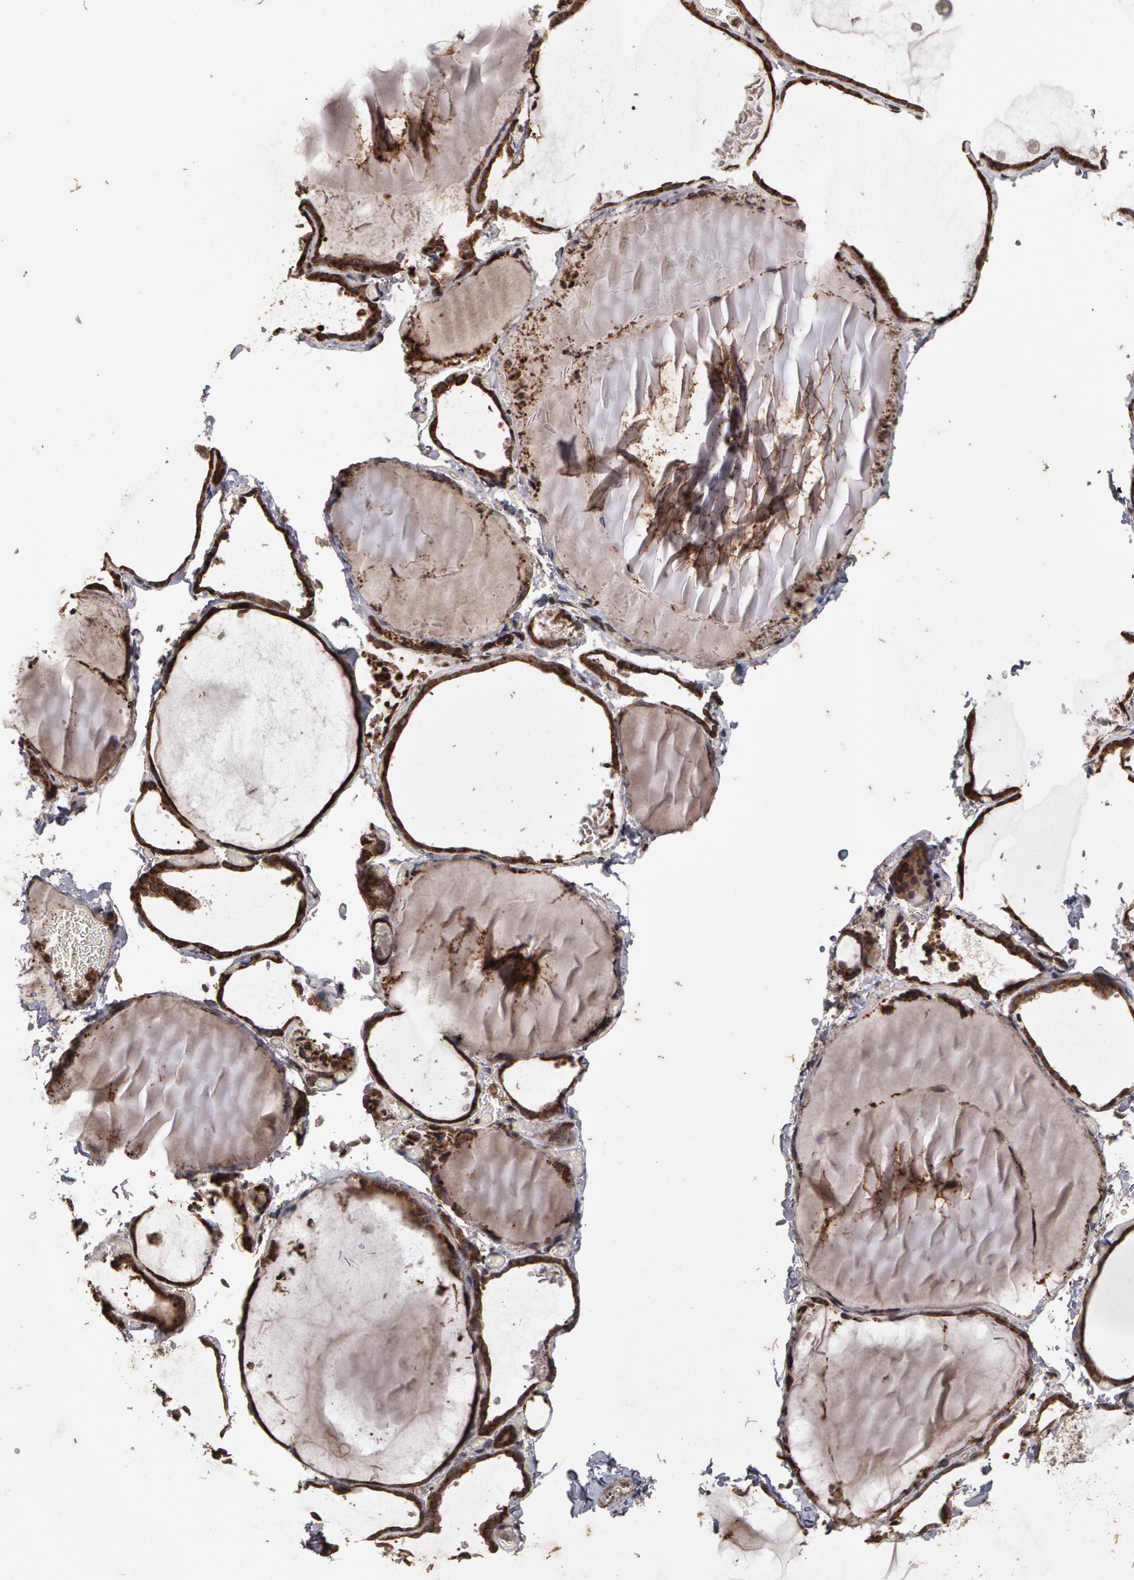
{"staining": {"intensity": "strong", "quantity": ">75%", "location": "cytoplasmic/membranous"}, "tissue": "thyroid gland", "cell_type": "Glandular cells", "image_type": "normal", "snomed": [{"axis": "morphology", "description": "Normal tissue, NOS"}, {"axis": "topography", "description": "Thyroid gland"}], "caption": "This histopathology image reveals normal thyroid gland stained with immunohistochemistry (IHC) to label a protein in brown. The cytoplasmic/membranous of glandular cells show strong positivity for the protein. Nuclei are counter-stained blue.", "gene": "CALR", "patient": {"sex": "female", "age": 22}}